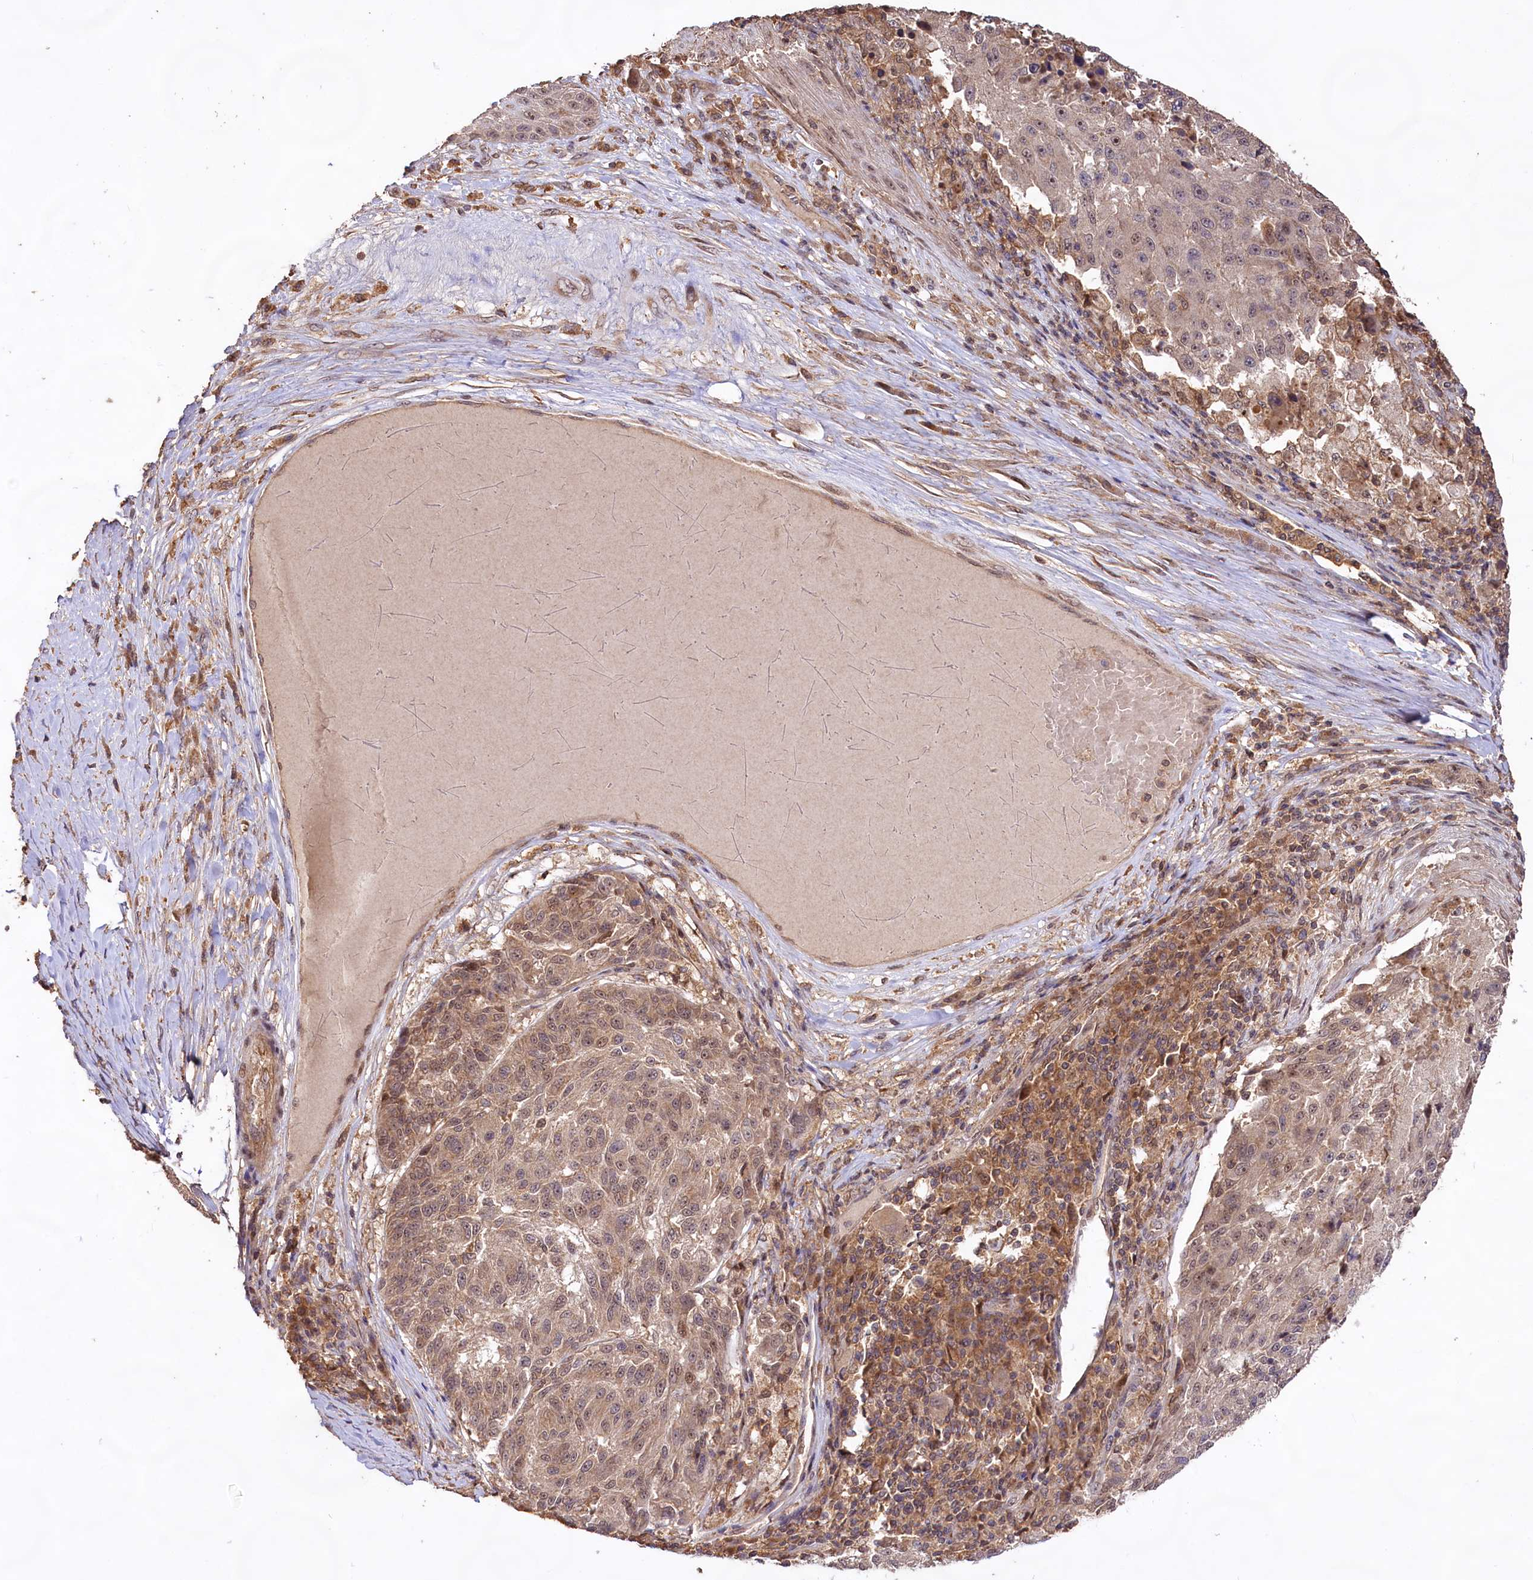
{"staining": {"intensity": "weak", "quantity": ">75%", "location": "nuclear"}, "tissue": "melanoma", "cell_type": "Tumor cells", "image_type": "cancer", "snomed": [{"axis": "morphology", "description": "Malignant melanoma, NOS"}, {"axis": "topography", "description": "Skin"}], "caption": "Immunohistochemical staining of human malignant melanoma reveals low levels of weak nuclear protein staining in approximately >75% of tumor cells.", "gene": "RRP8", "patient": {"sex": "male", "age": 53}}